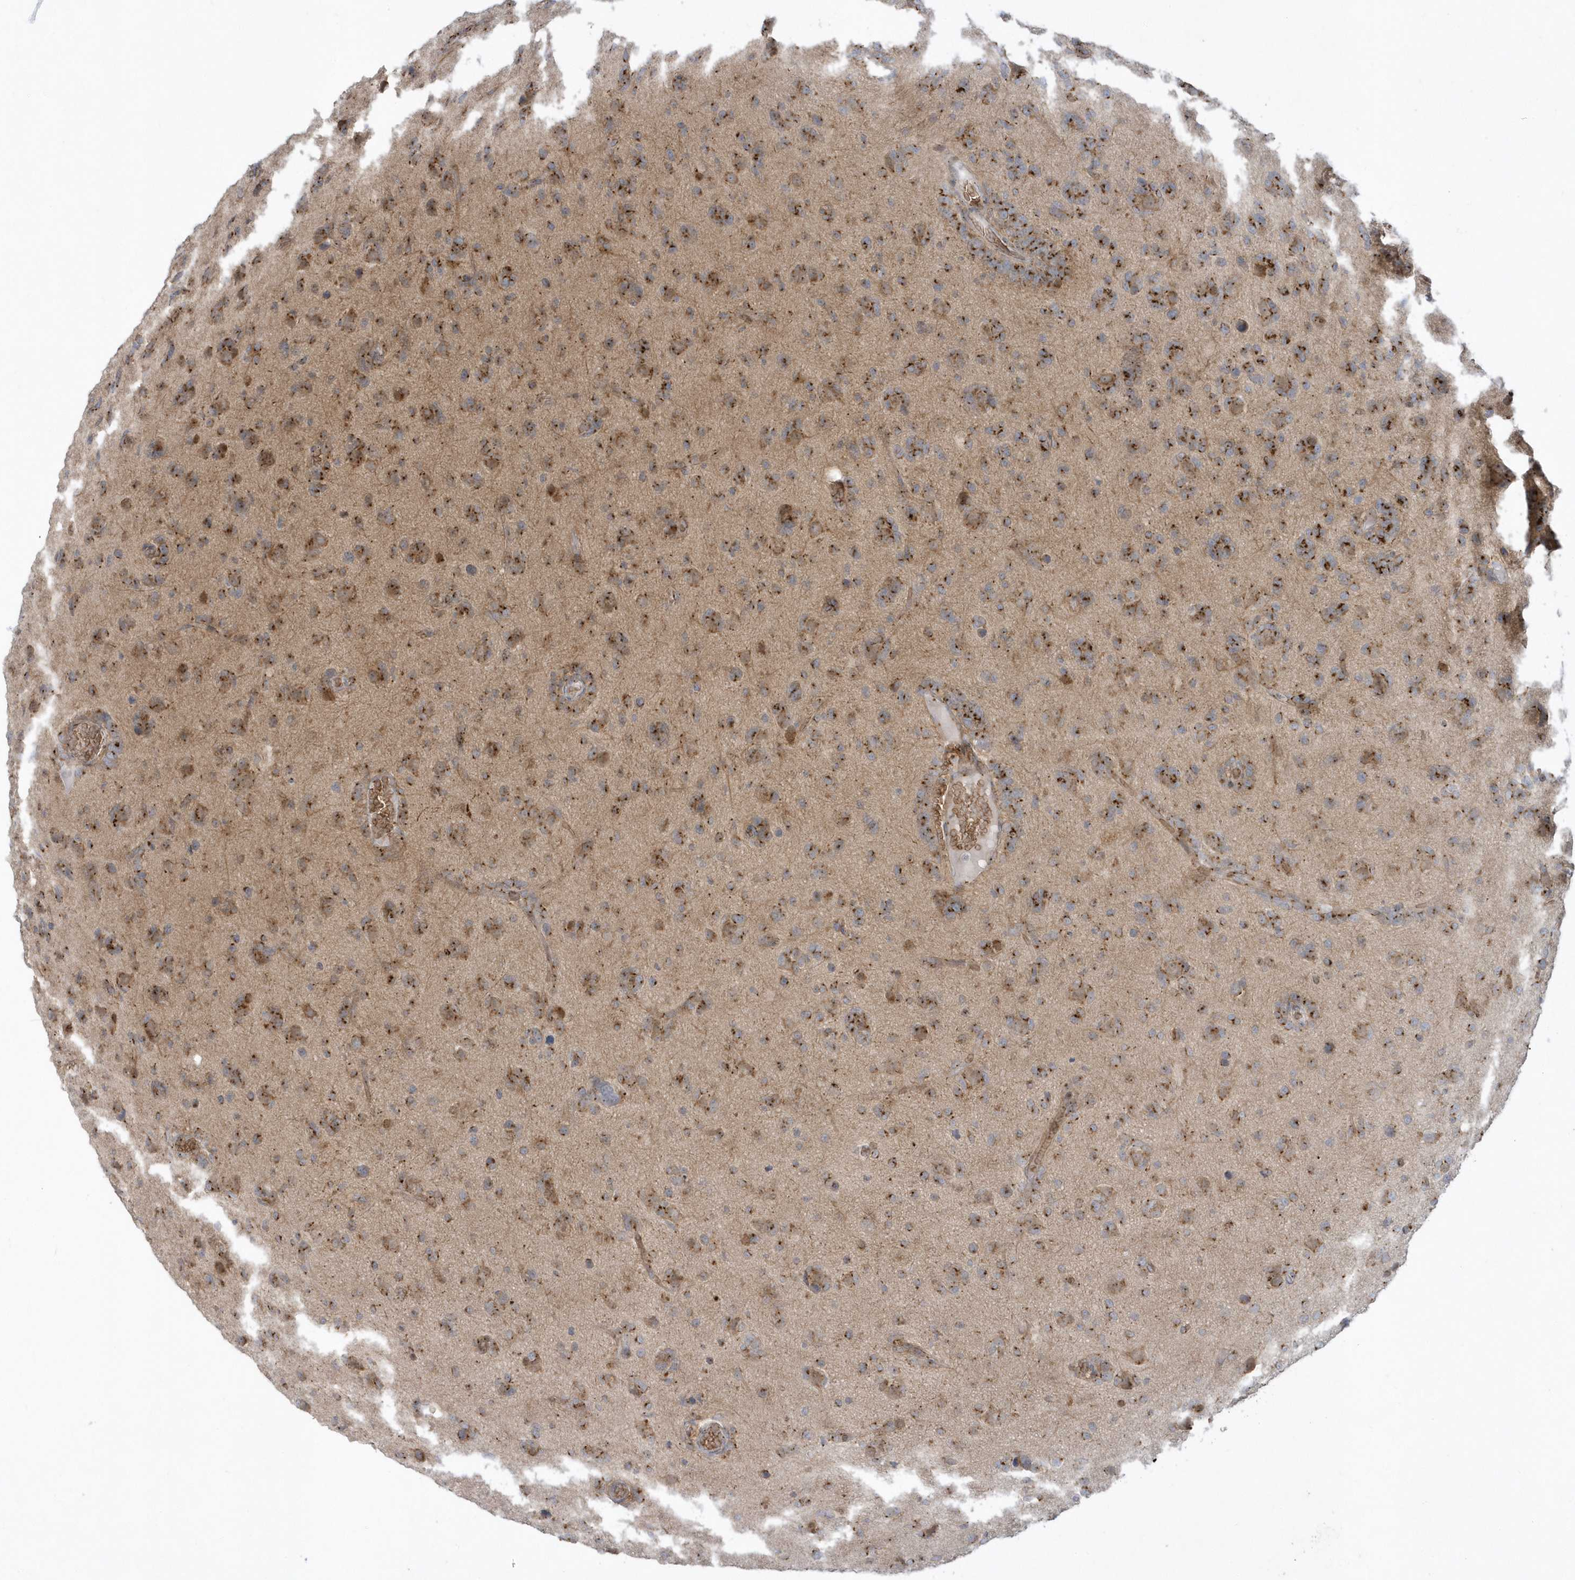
{"staining": {"intensity": "moderate", "quantity": ">75%", "location": "cytoplasmic/membranous"}, "tissue": "glioma", "cell_type": "Tumor cells", "image_type": "cancer", "snomed": [{"axis": "morphology", "description": "Glioma, malignant, High grade"}, {"axis": "topography", "description": "Brain"}], "caption": "IHC (DAB (3,3'-diaminobenzidine)) staining of human glioma exhibits moderate cytoplasmic/membranous protein positivity in about >75% of tumor cells.", "gene": "RPP40", "patient": {"sex": "female", "age": 59}}